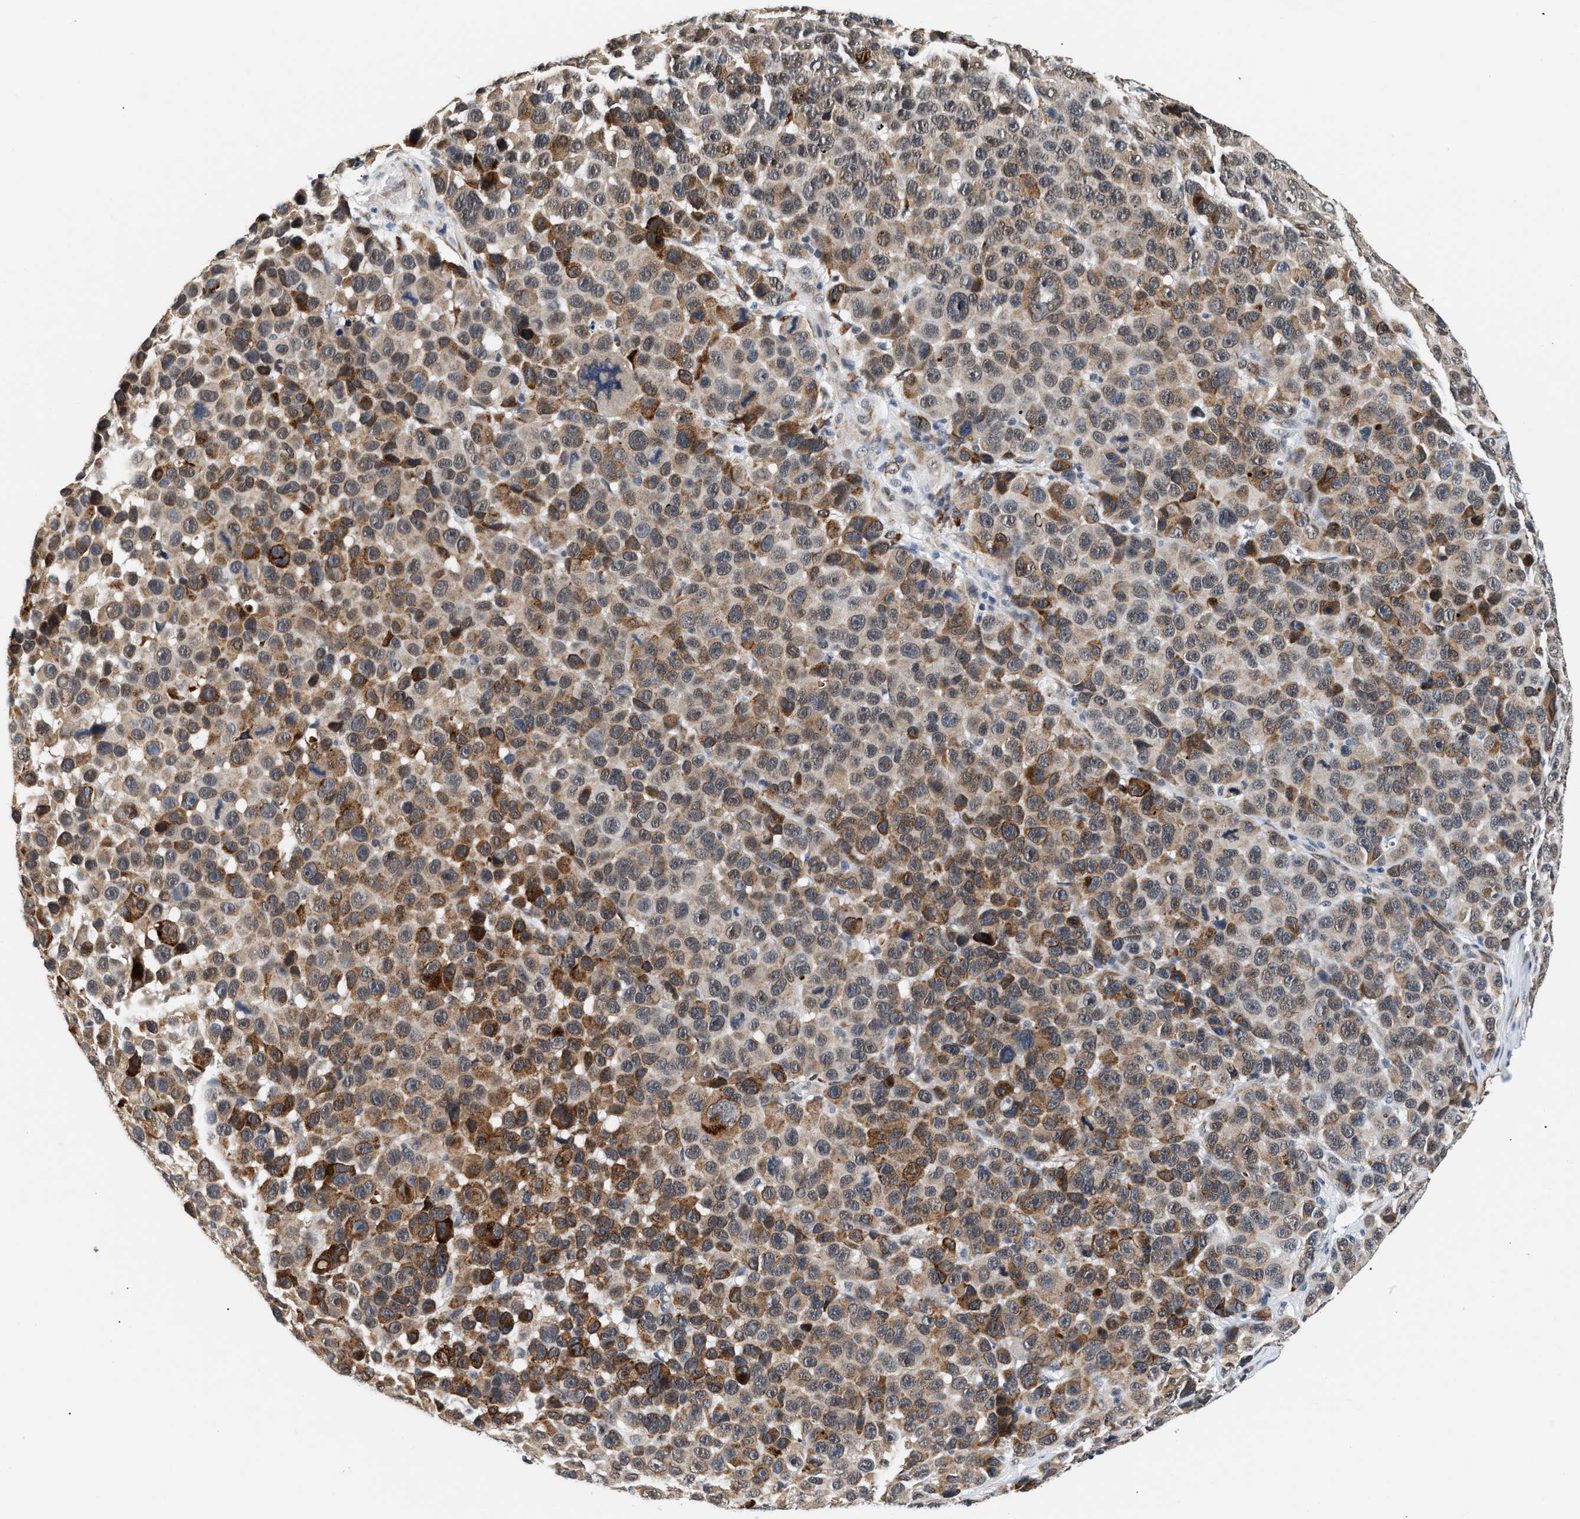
{"staining": {"intensity": "moderate", "quantity": ">75%", "location": "cytoplasmic/membranous,nuclear"}, "tissue": "melanoma", "cell_type": "Tumor cells", "image_type": "cancer", "snomed": [{"axis": "morphology", "description": "Malignant melanoma, NOS"}, {"axis": "topography", "description": "Skin"}], "caption": "Brown immunohistochemical staining in human malignant melanoma exhibits moderate cytoplasmic/membranous and nuclear positivity in approximately >75% of tumor cells.", "gene": "THOC1", "patient": {"sex": "male", "age": 53}}